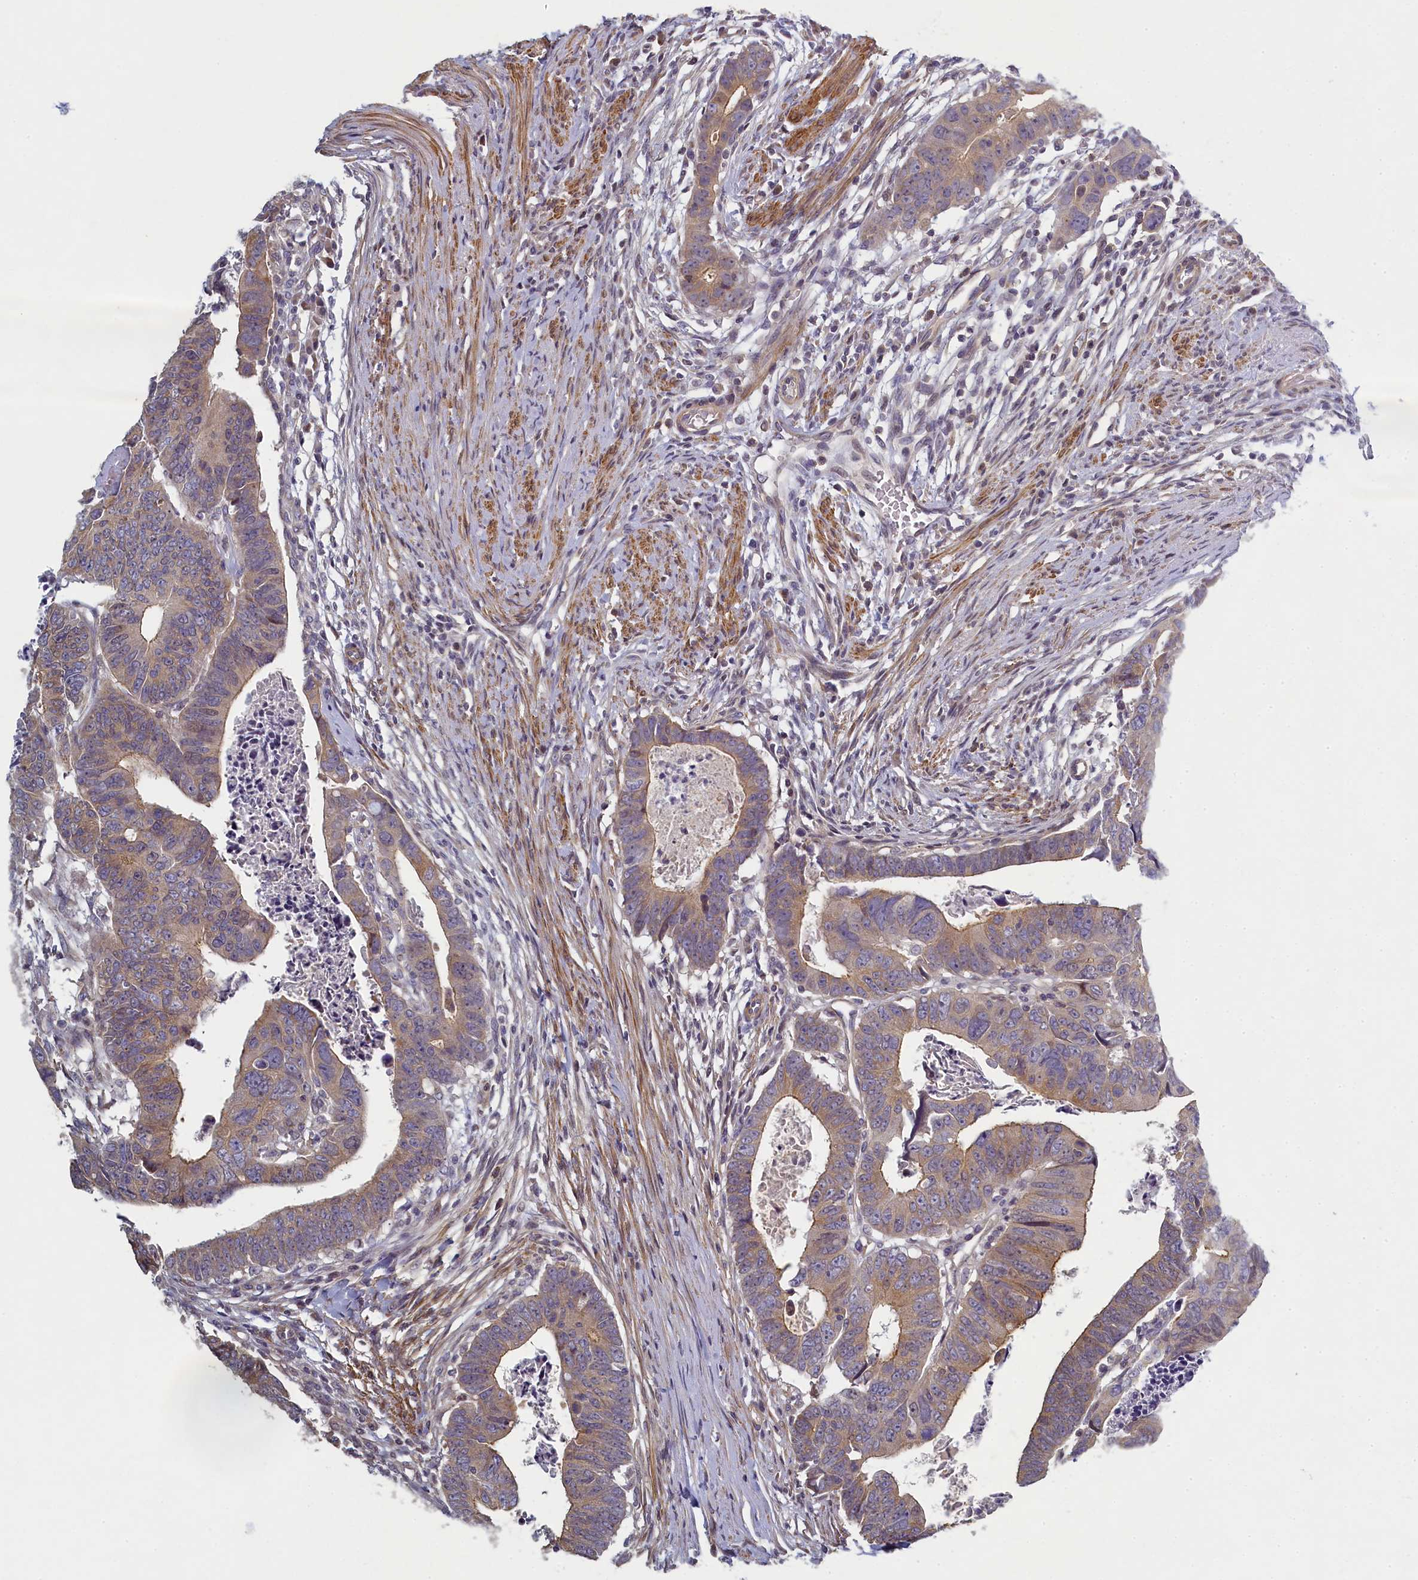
{"staining": {"intensity": "moderate", "quantity": "25%-75%", "location": "cytoplasmic/membranous"}, "tissue": "colorectal cancer", "cell_type": "Tumor cells", "image_type": "cancer", "snomed": [{"axis": "morphology", "description": "Adenocarcinoma, NOS"}, {"axis": "topography", "description": "Rectum"}], "caption": "Tumor cells display medium levels of moderate cytoplasmic/membranous expression in about 25%-75% of cells in adenocarcinoma (colorectal).", "gene": "DIXDC1", "patient": {"sex": "female", "age": 65}}